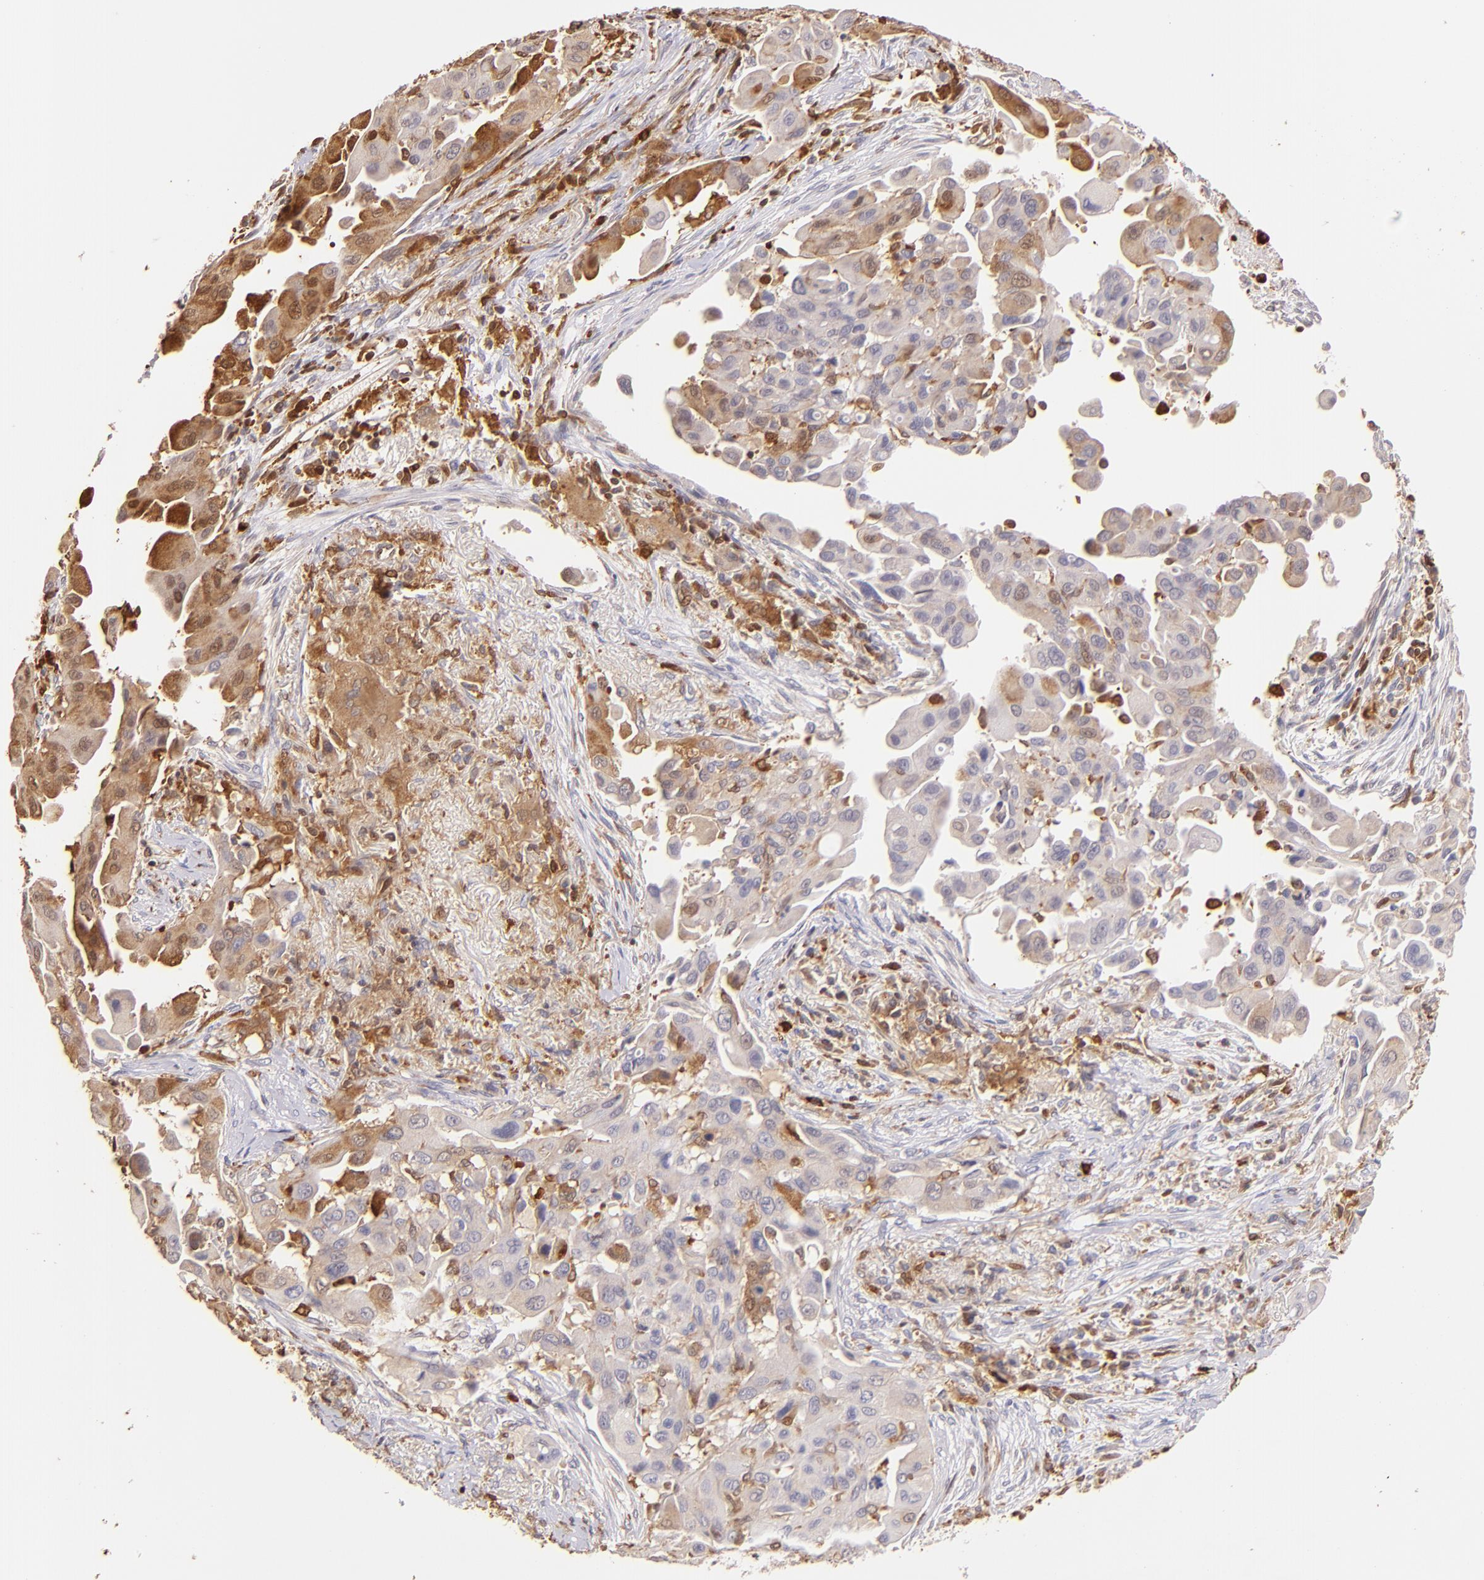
{"staining": {"intensity": "moderate", "quantity": "25%-75%", "location": "cytoplasmic/membranous"}, "tissue": "lung cancer", "cell_type": "Tumor cells", "image_type": "cancer", "snomed": [{"axis": "morphology", "description": "Adenocarcinoma, NOS"}, {"axis": "topography", "description": "Lung"}], "caption": "Immunohistochemistry of human adenocarcinoma (lung) reveals medium levels of moderate cytoplasmic/membranous positivity in about 25%-75% of tumor cells.", "gene": "BTK", "patient": {"sex": "male", "age": 68}}